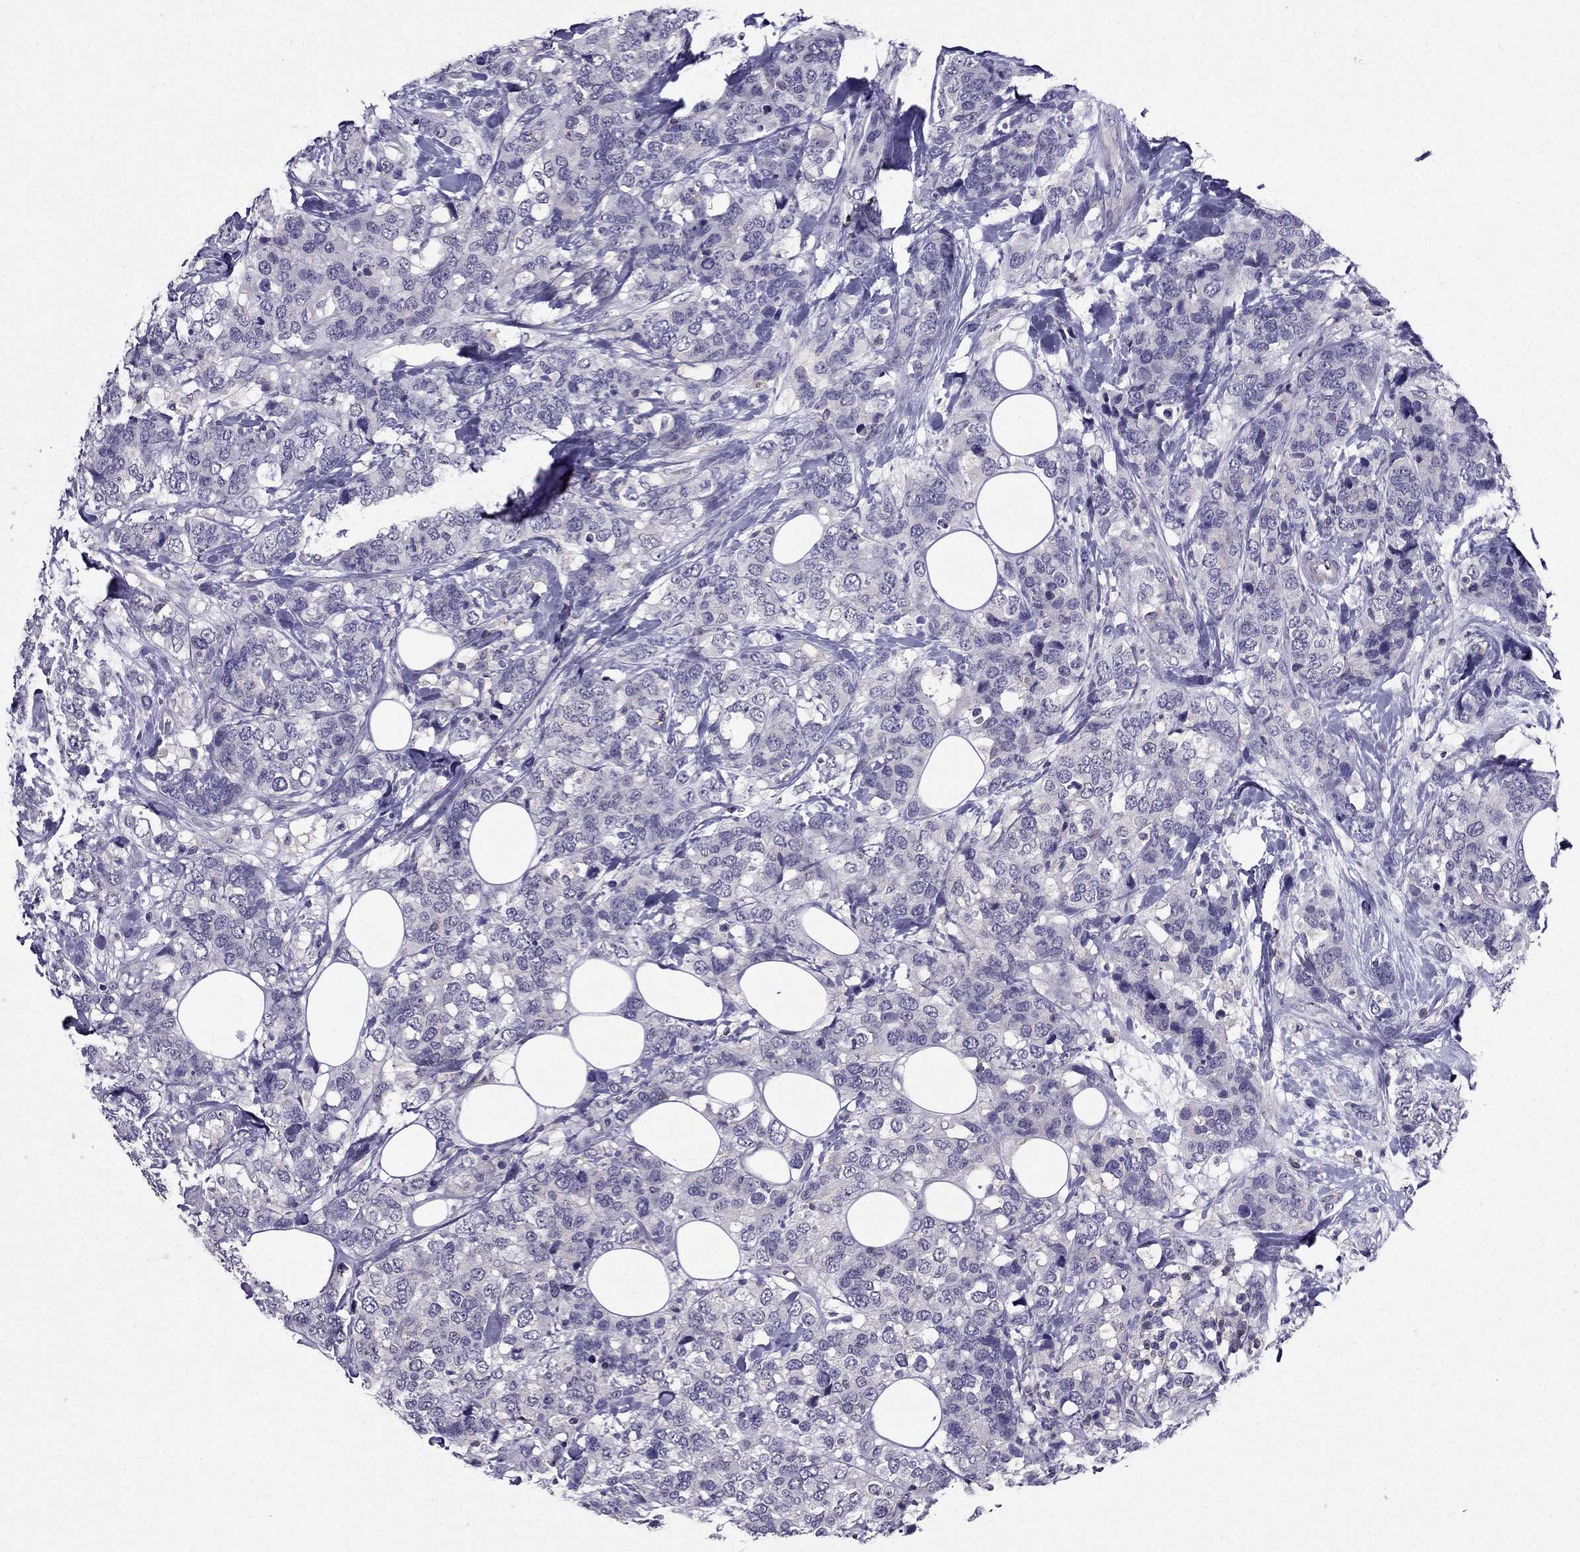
{"staining": {"intensity": "negative", "quantity": "none", "location": "none"}, "tissue": "breast cancer", "cell_type": "Tumor cells", "image_type": "cancer", "snomed": [{"axis": "morphology", "description": "Lobular carcinoma"}, {"axis": "topography", "description": "Breast"}], "caption": "DAB (3,3'-diaminobenzidine) immunohistochemical staining of breast cancer (lobular carcinoma) exhibits no significant expression in tumor cells.", "gene": "AAK1", "patient": {"sex": "female", "age": 59}}